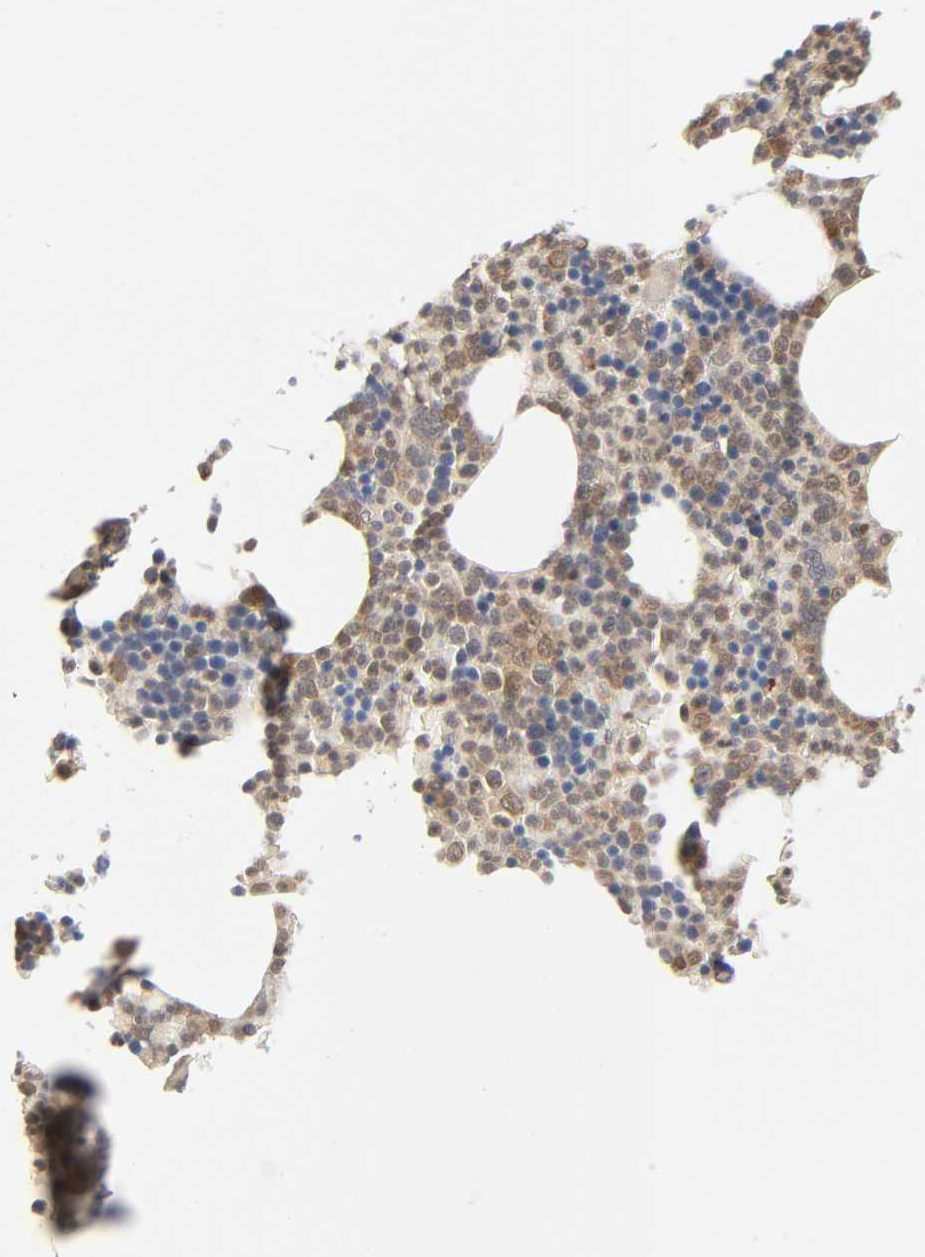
{"staining": {"intensity": "moderate", "quantity": ">75%", "location": "cytoplasmic/membranous"}, "tissue": "bone marrow", "cell_type": "Hematopoietic cells", "image_type": "normal", "snomed": [{"axis": "morphology", "description": "Normal tissue, NOS"}, {"axis": "topography", "description": "Bone marrow"}], "caption": "DAB (3,3'-diaminobenzidine) immunohistochemical staining of benign bone marrow displays moderate cytoplasmic/membranous protein expression in approximately >75% of hematopoietic cells.", "gene": "DFFB", "patient": {"sex": "female", "age": 66}}